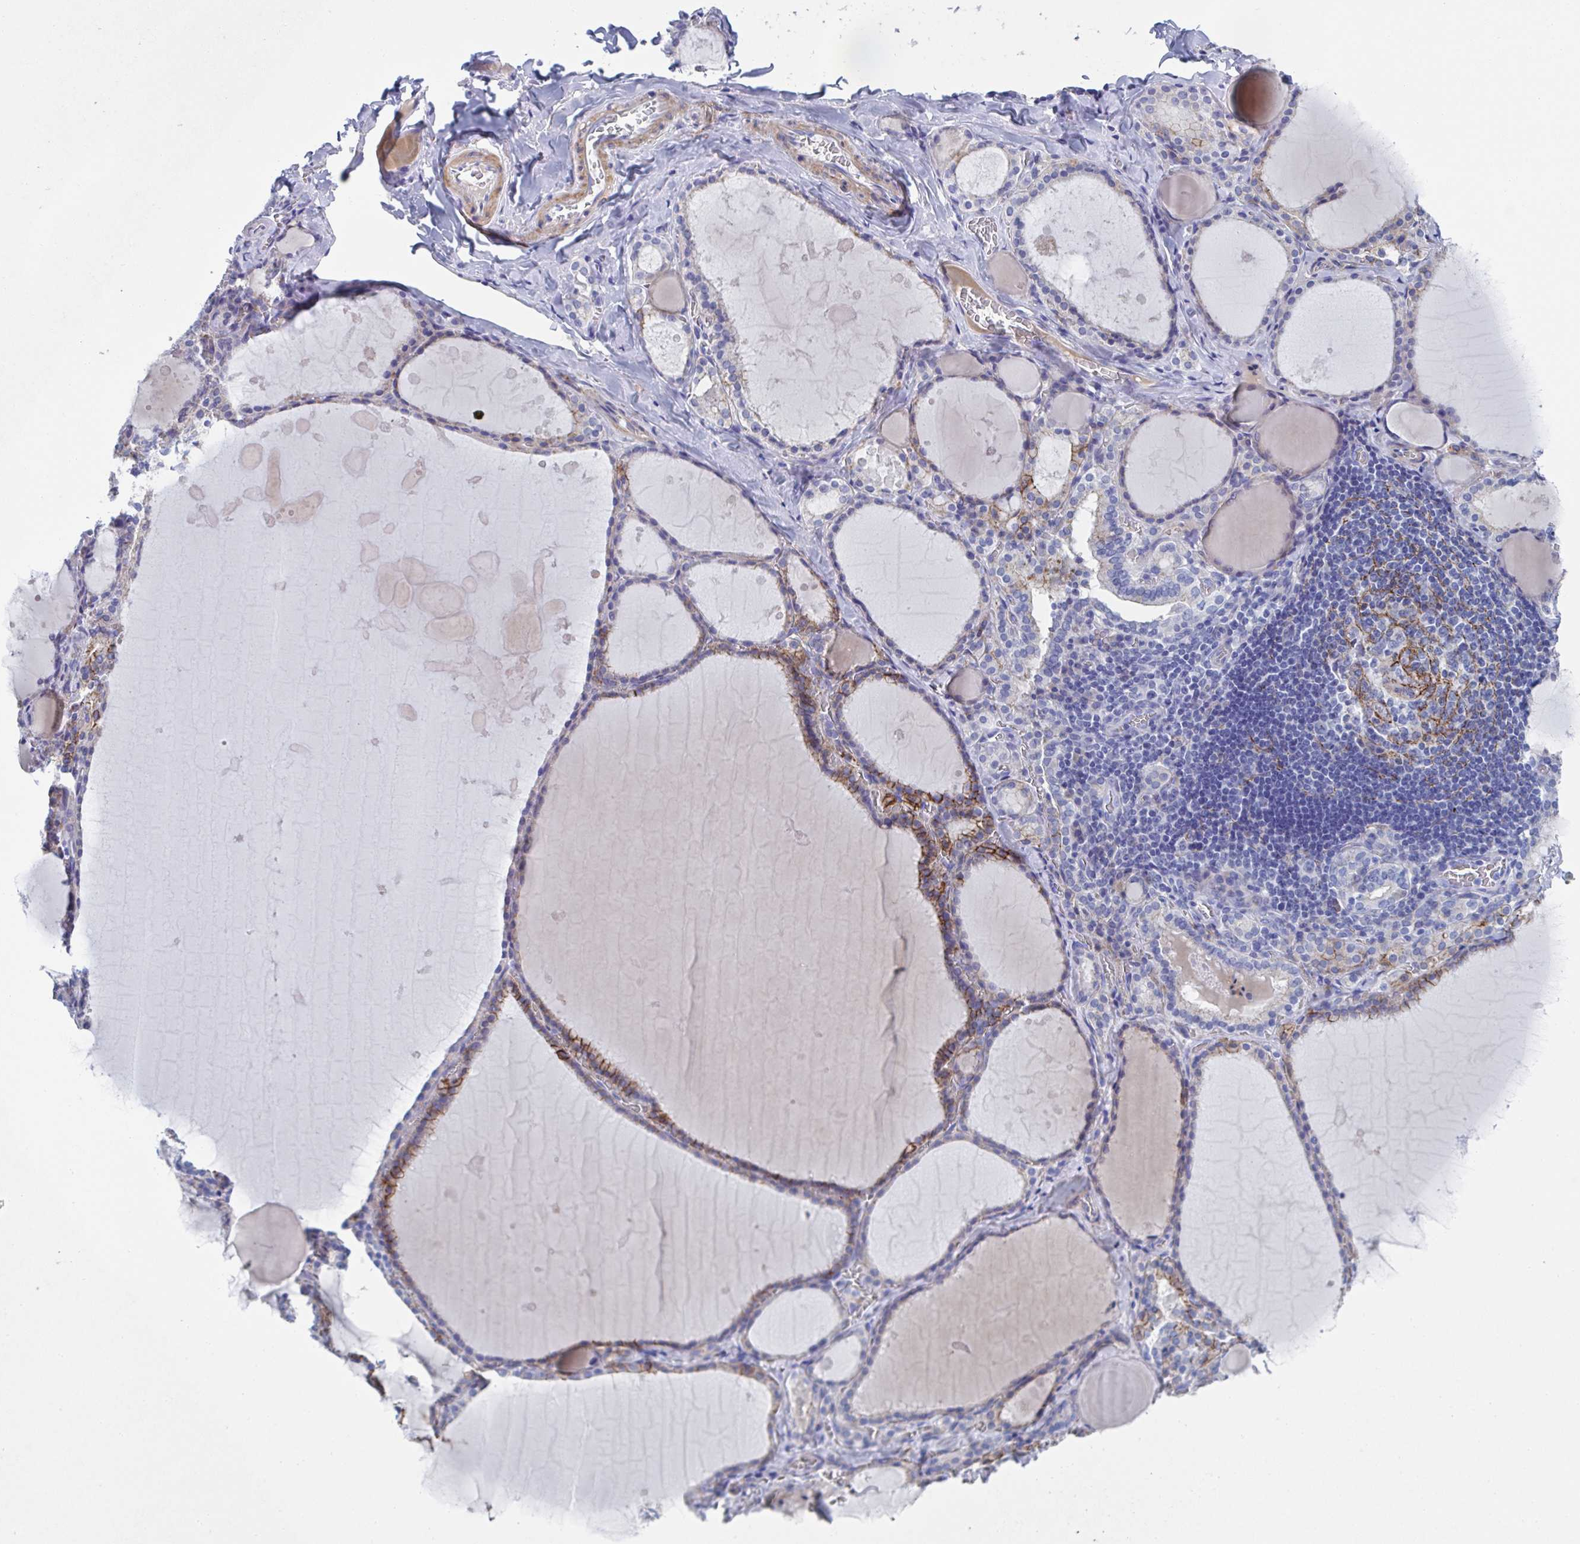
{"staining": {"intensity": "moderate", "quantity": "<25%", "location": "cytoplasmic/membranous"}, "tissue": "thyroid gland", "cell_type": "Glandular cells", "image_type": "normal", "snomed": [{"axis": "morphology", "description": "Normal tissue, NOS"}, {"axis": "topography", "description": "Thyroid gland"}], "caption": "Immunohistochemical staining of normal thyroid gland demonstrates moderate cytoplasmic/membranous protein expression in approximately <25% of glandular cells.", "gene": "CDH2", "patient": {"sex": "male", "age": 56}}